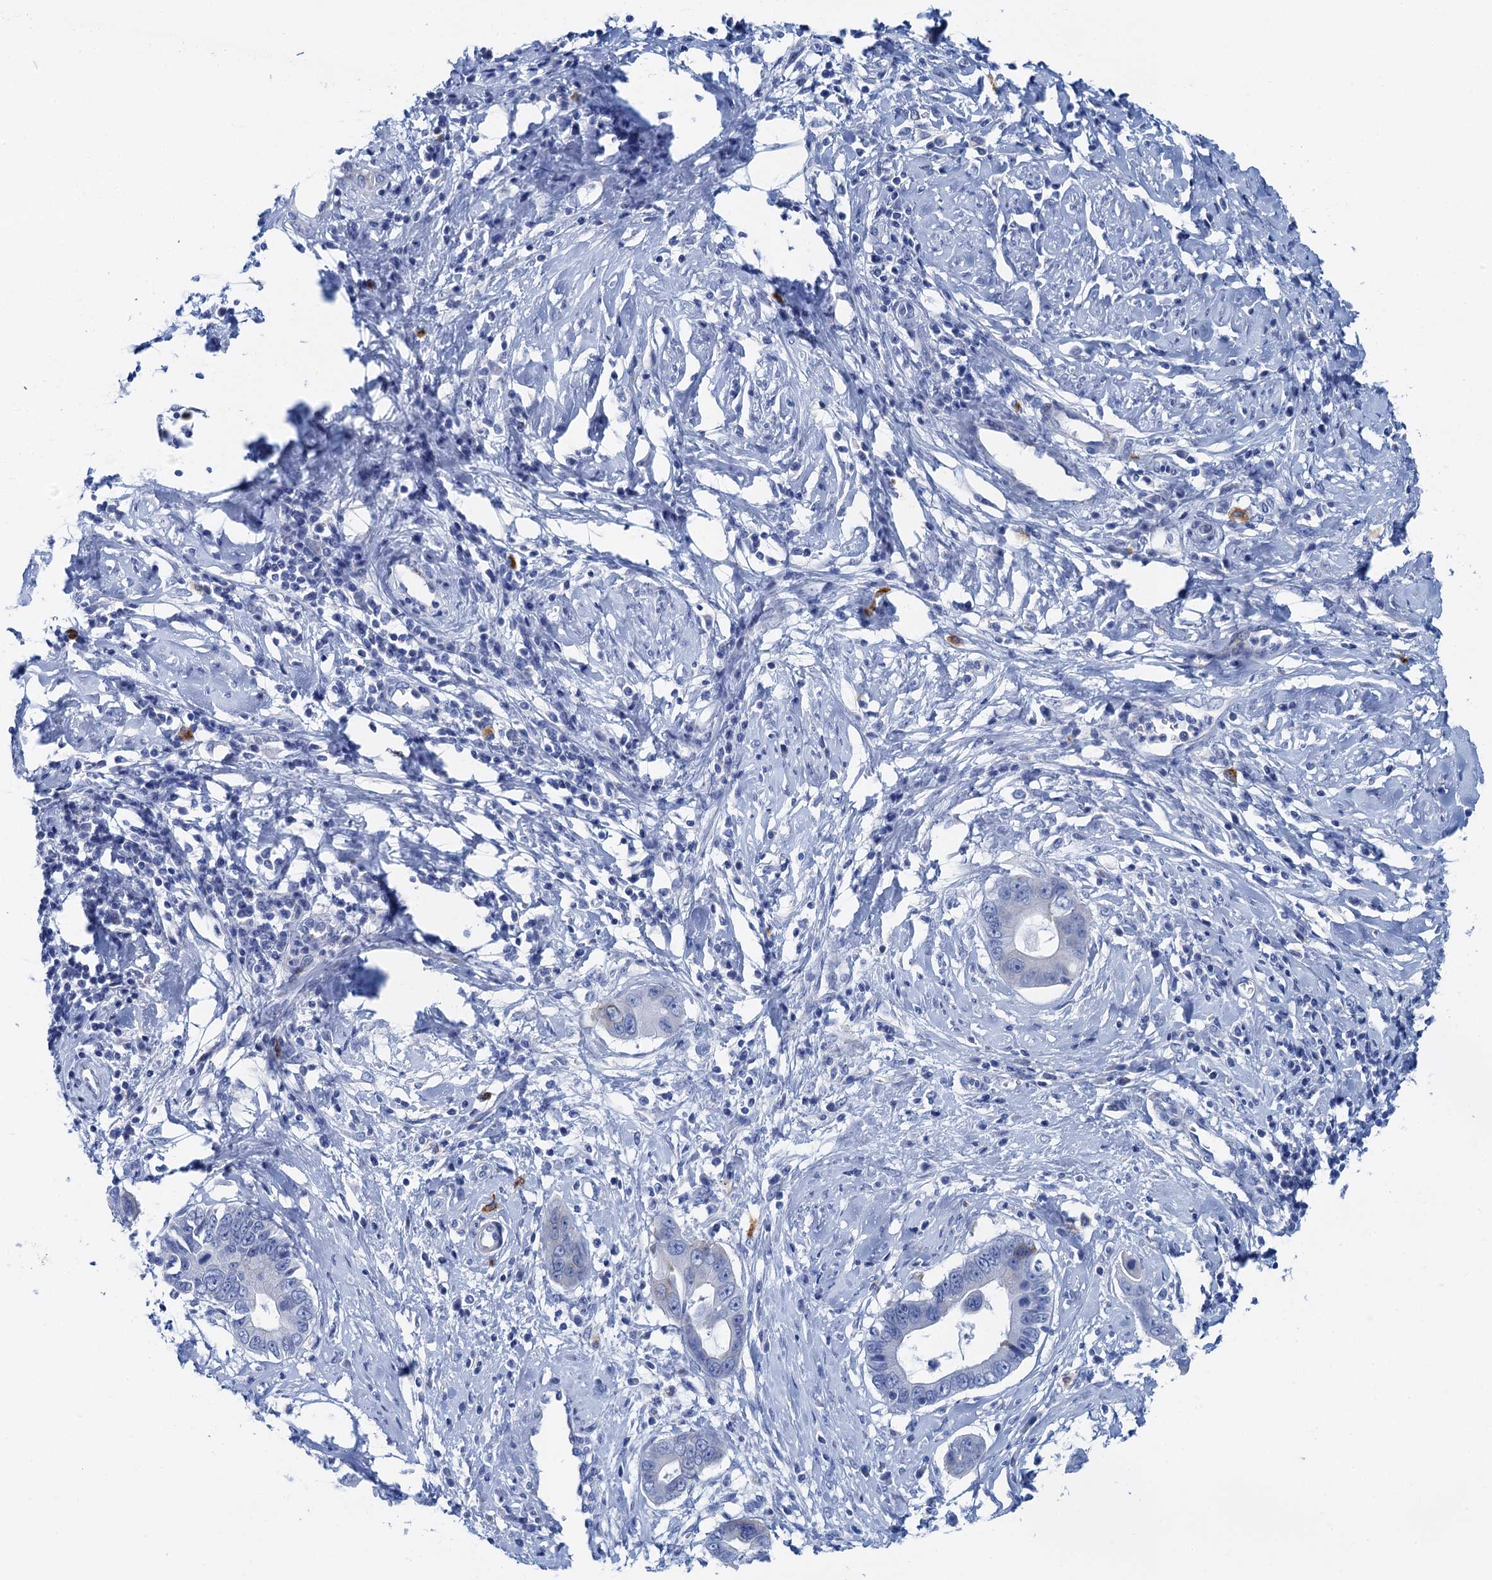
{"staining": {"intensity": "negative", "quantity": "none", "location": "none"}, "tissue": "cervical cancer", "cell_type": "Tumor cells", "image_type": "cancer", "snomed": [{"axis": "morphology", "description": "Adenocarcinoma, NOS"}, {"axis": "topography", "description": "Cervix"}], "caption": "The IHC image has no significant staining in tumor cells of cervical cancer tissue.", "gene": "NLRP10", "patient": {"sex": "female", "age": 44}}